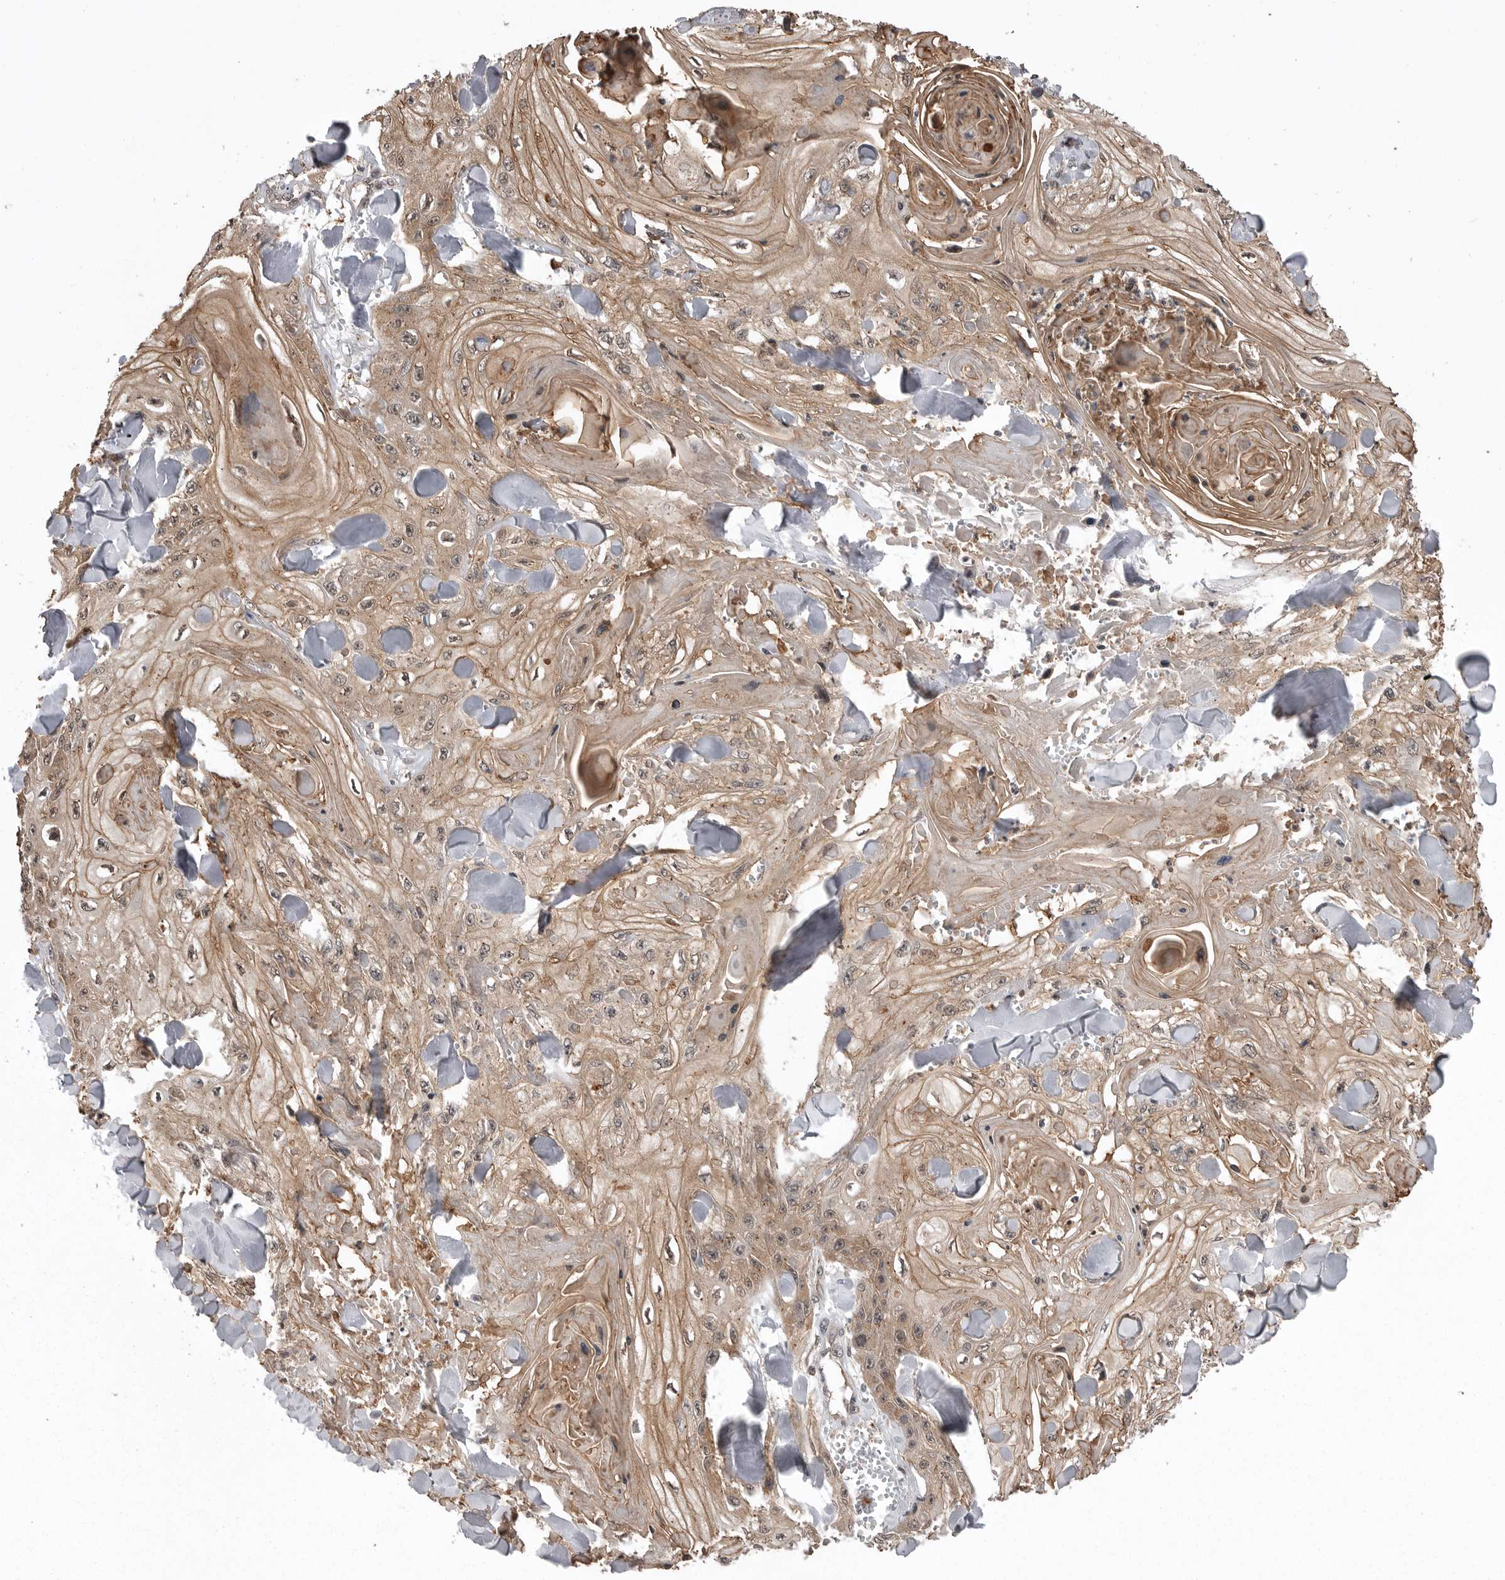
{"staining": {"intensity": "weak", "quantity": ">75%", "location": "cytoplasmic/membranous,nuclear"}, "tissue": "skin cancer", "cell_type": "Tumor cells", "image_type": "cancer", "snomed": [{"axis": "morphology", "description": "Squamous cell carcinoma, NOS"}, {"axis": "topography", "description": "Skin"}], "caption": "Squamous cell carcinoma (skin) tissue exhibits weak cytoplasmic/membranous and nuclear positivity in about >75% of tumor cells", "gene": "AOAH", "patient": {"sex": "male", "age": 74}}